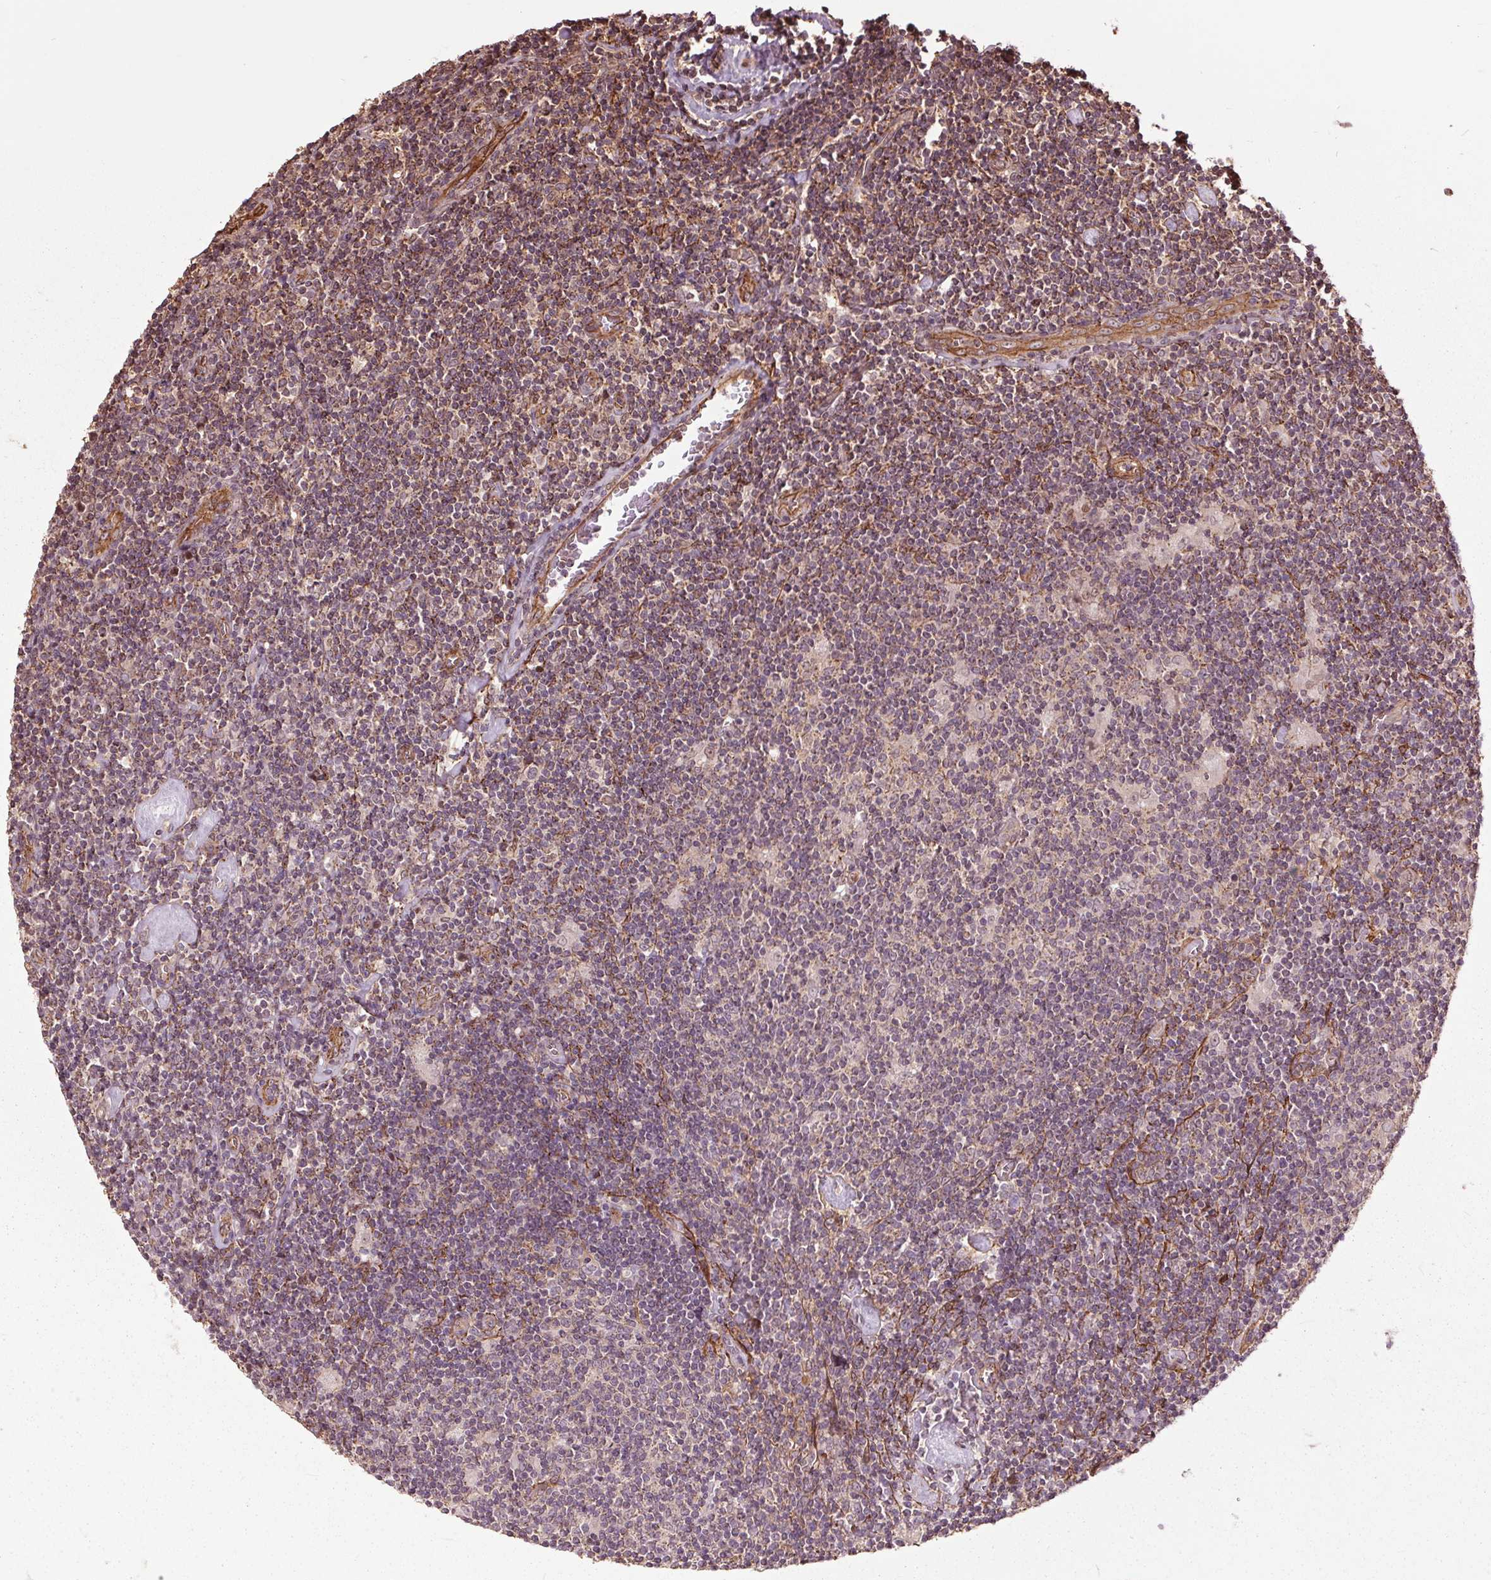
{"staining": {"intensity": "negative", "quantity": "none", "location": "none"}, "tissue": "lymphoma", "cell_type": "Tumor cells", "image_type": "cancer", "snomed": [{"axis": "morphology", "description": "Hodgkin's disease, NOS"}, {"axis": "topography", "description": "Lymph node"}], "caption": "IHC histopathology image of neoplastic tissue: lymphoma stained with DAB shows no significant protein positivity in tumor cells.", "gene": "CEP95", "patient": {"sex": "male", "age": 40}}